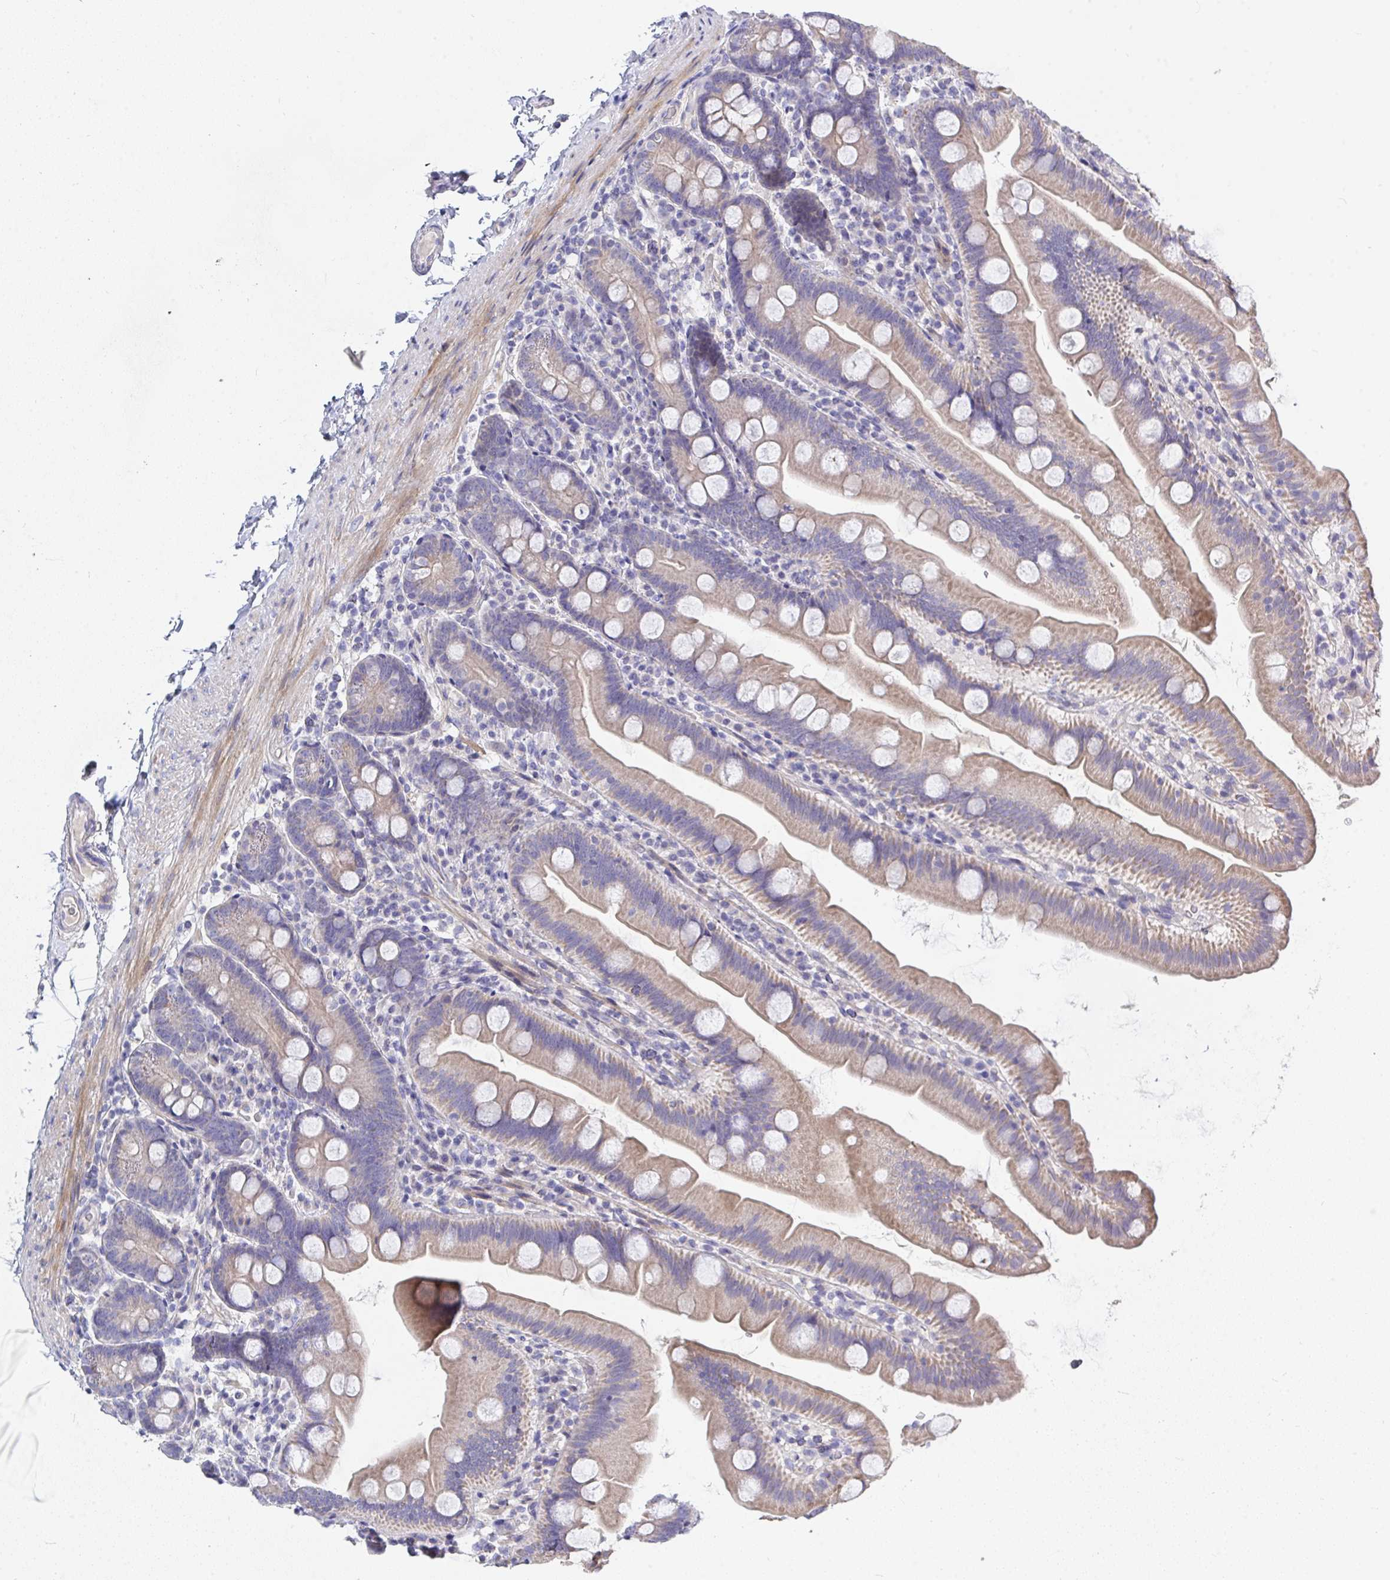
{"staining": {"intensity": "moderate", "quantity": "25%-75%", "location": "cytoplasmic/membranous"}, "tissue": "small intestine", "cell_type": "Glandular cells", "image_type": "normal", "snomed": [{"axis": "morphology", "description": "Normal tissue, NOS"}, {"axis": "topography", "description": "Small intestine"}], "caption": "Immunohistochemical staining of normal human small intestine demonstrates medium levels of moderate cytoplasmic/membranous staining in about 25%-75% of glandular cells. Nuclei are stained in blue.", "gene": "ZNF561", "patient": {"sex": "female", "age": 68}}